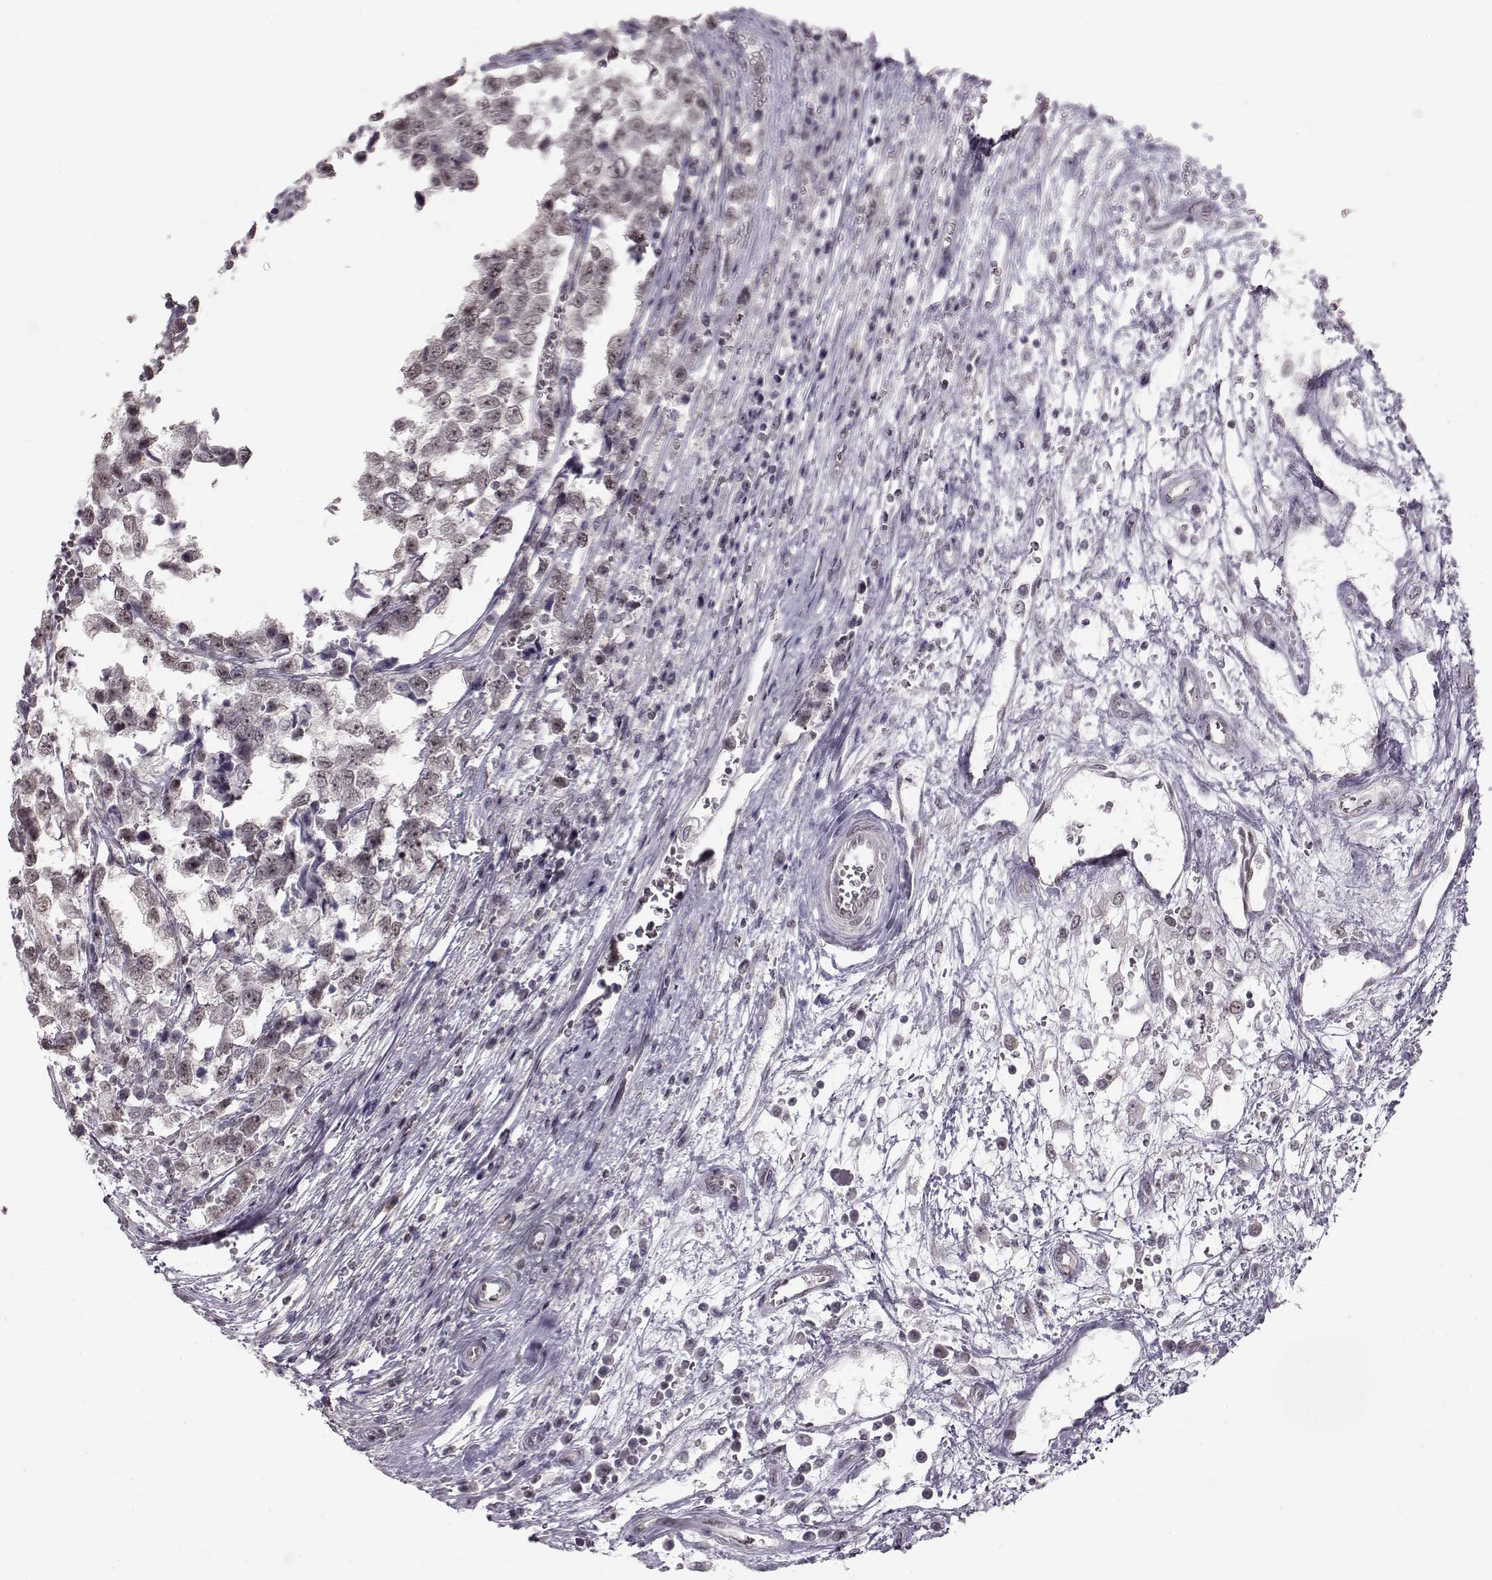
{"staining": {"intensity": "weak", "quantity": "25%-75%", "location": "nuclear"}, "tissue": "testis cancer", "cell_type": "Tumor cells", "image_type": "cancer", "snomed": [{"axis": "morphology", "description": "Normal tissue, NOS"}, {"axis": "morphology", "description": "Seminoma, NOS"}, {"axis": "topography", "description": "Testis"}, {"axis": "topography", "description": "Epididymis"}], "caption": "Weak nuclear positivity for a protein is appreciated in approximately 25%-75% of tumor cells of testis cancer (seminoma) using immunohistochemistry.", "gene": "PCP4", "patient": {"sex": "male", "age": 34}}